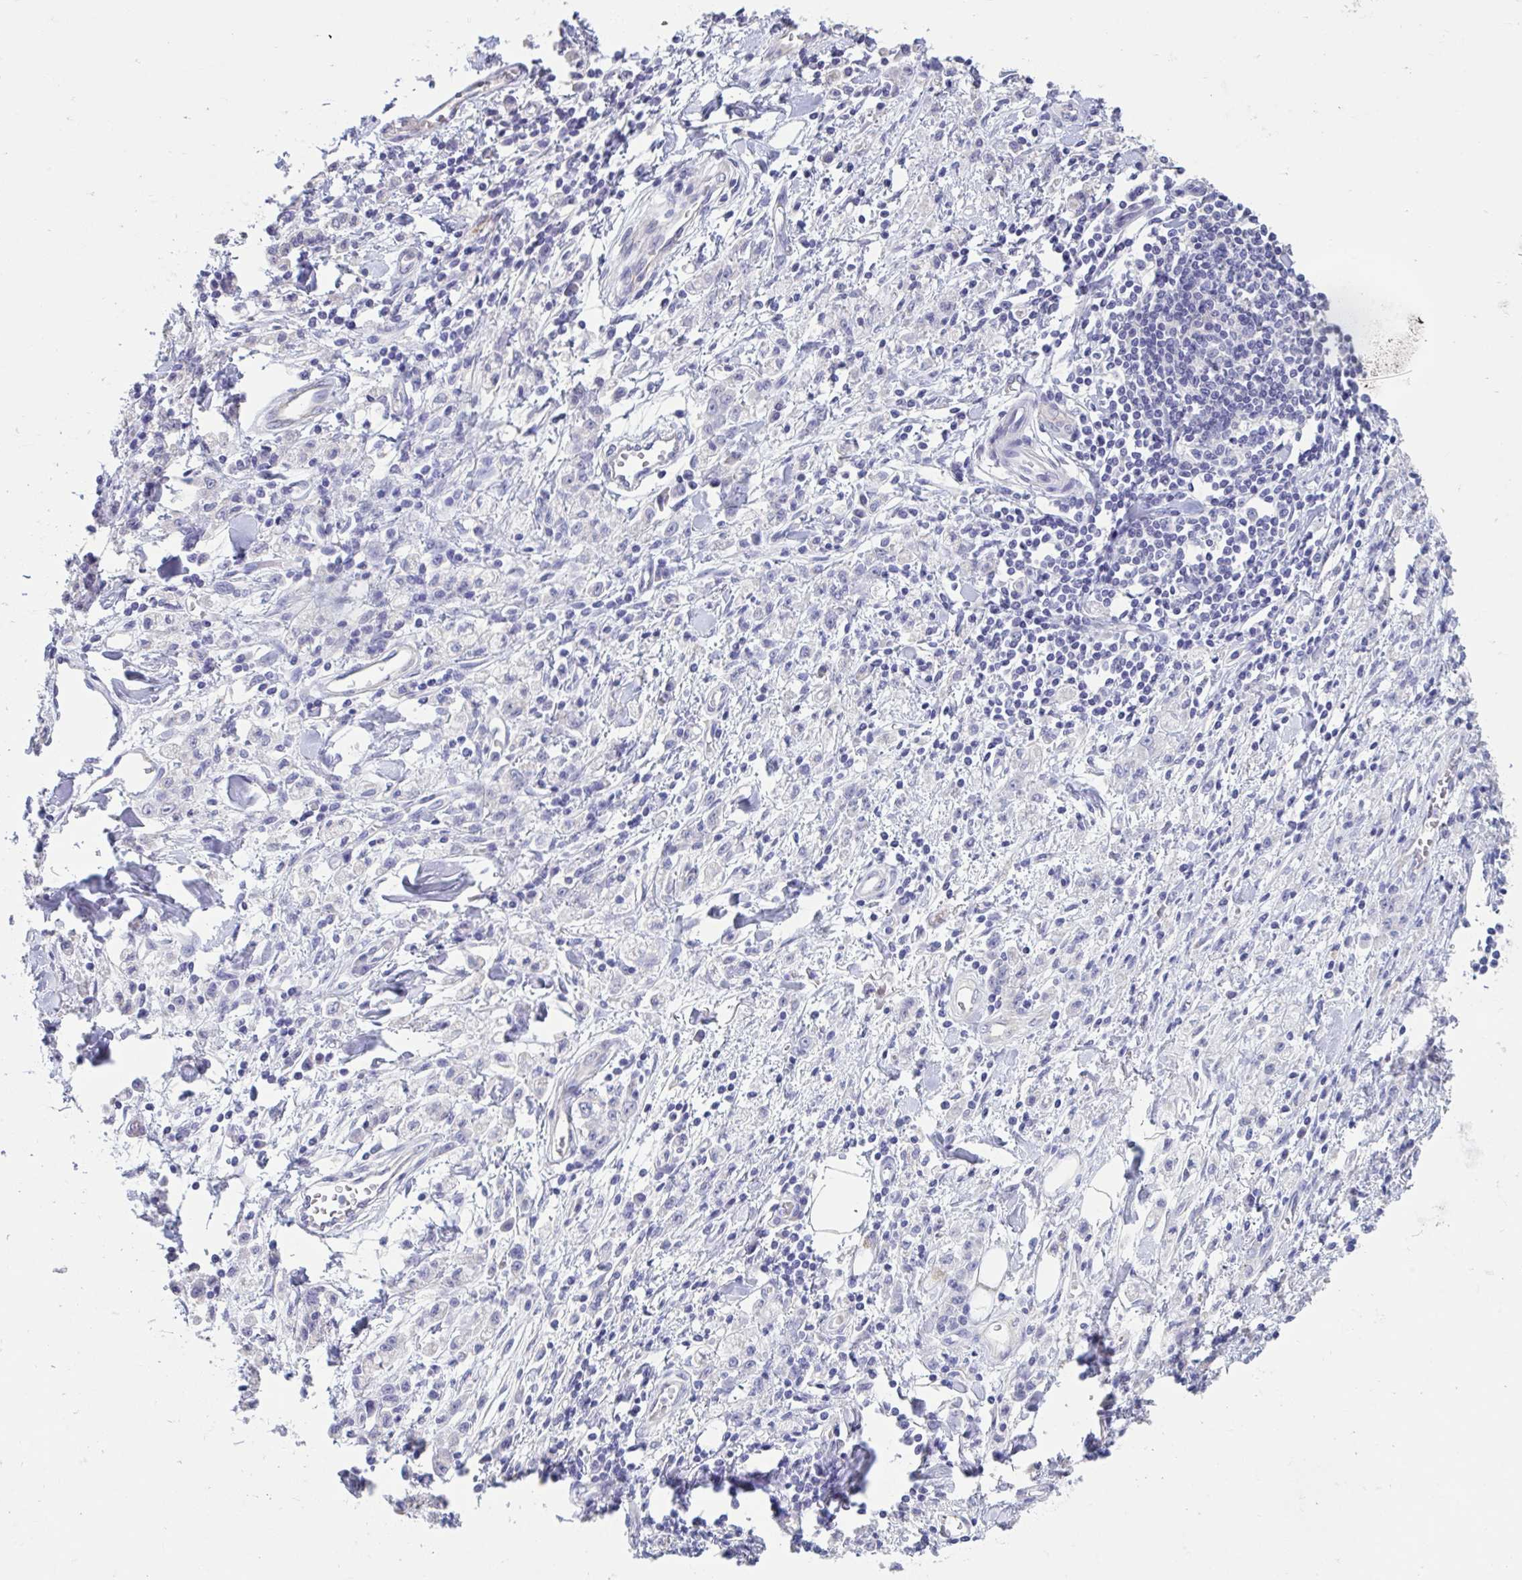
{"staining": {"intensity": "negative", "quantity": "none", "location": "none"}, "tissue": "stomach cancer", "cell_type": "Tumor cells", "image_type": "cancer", "snomed": [{"axis": "morphology", "description": "Adenocarcinoma, NOS"}, {"axis": "topography", "description": "Stomach"}], "caption": "The histopathology image exhibits no staining of tumor cells in stomach cancer (adenocarcinoma). (Brightfield microscopy of DAB (3,3'-diaminobenzidine) IHC at high magnification).", "gene": "GPR162", "patient": {"sex": "male", "age": 77}}